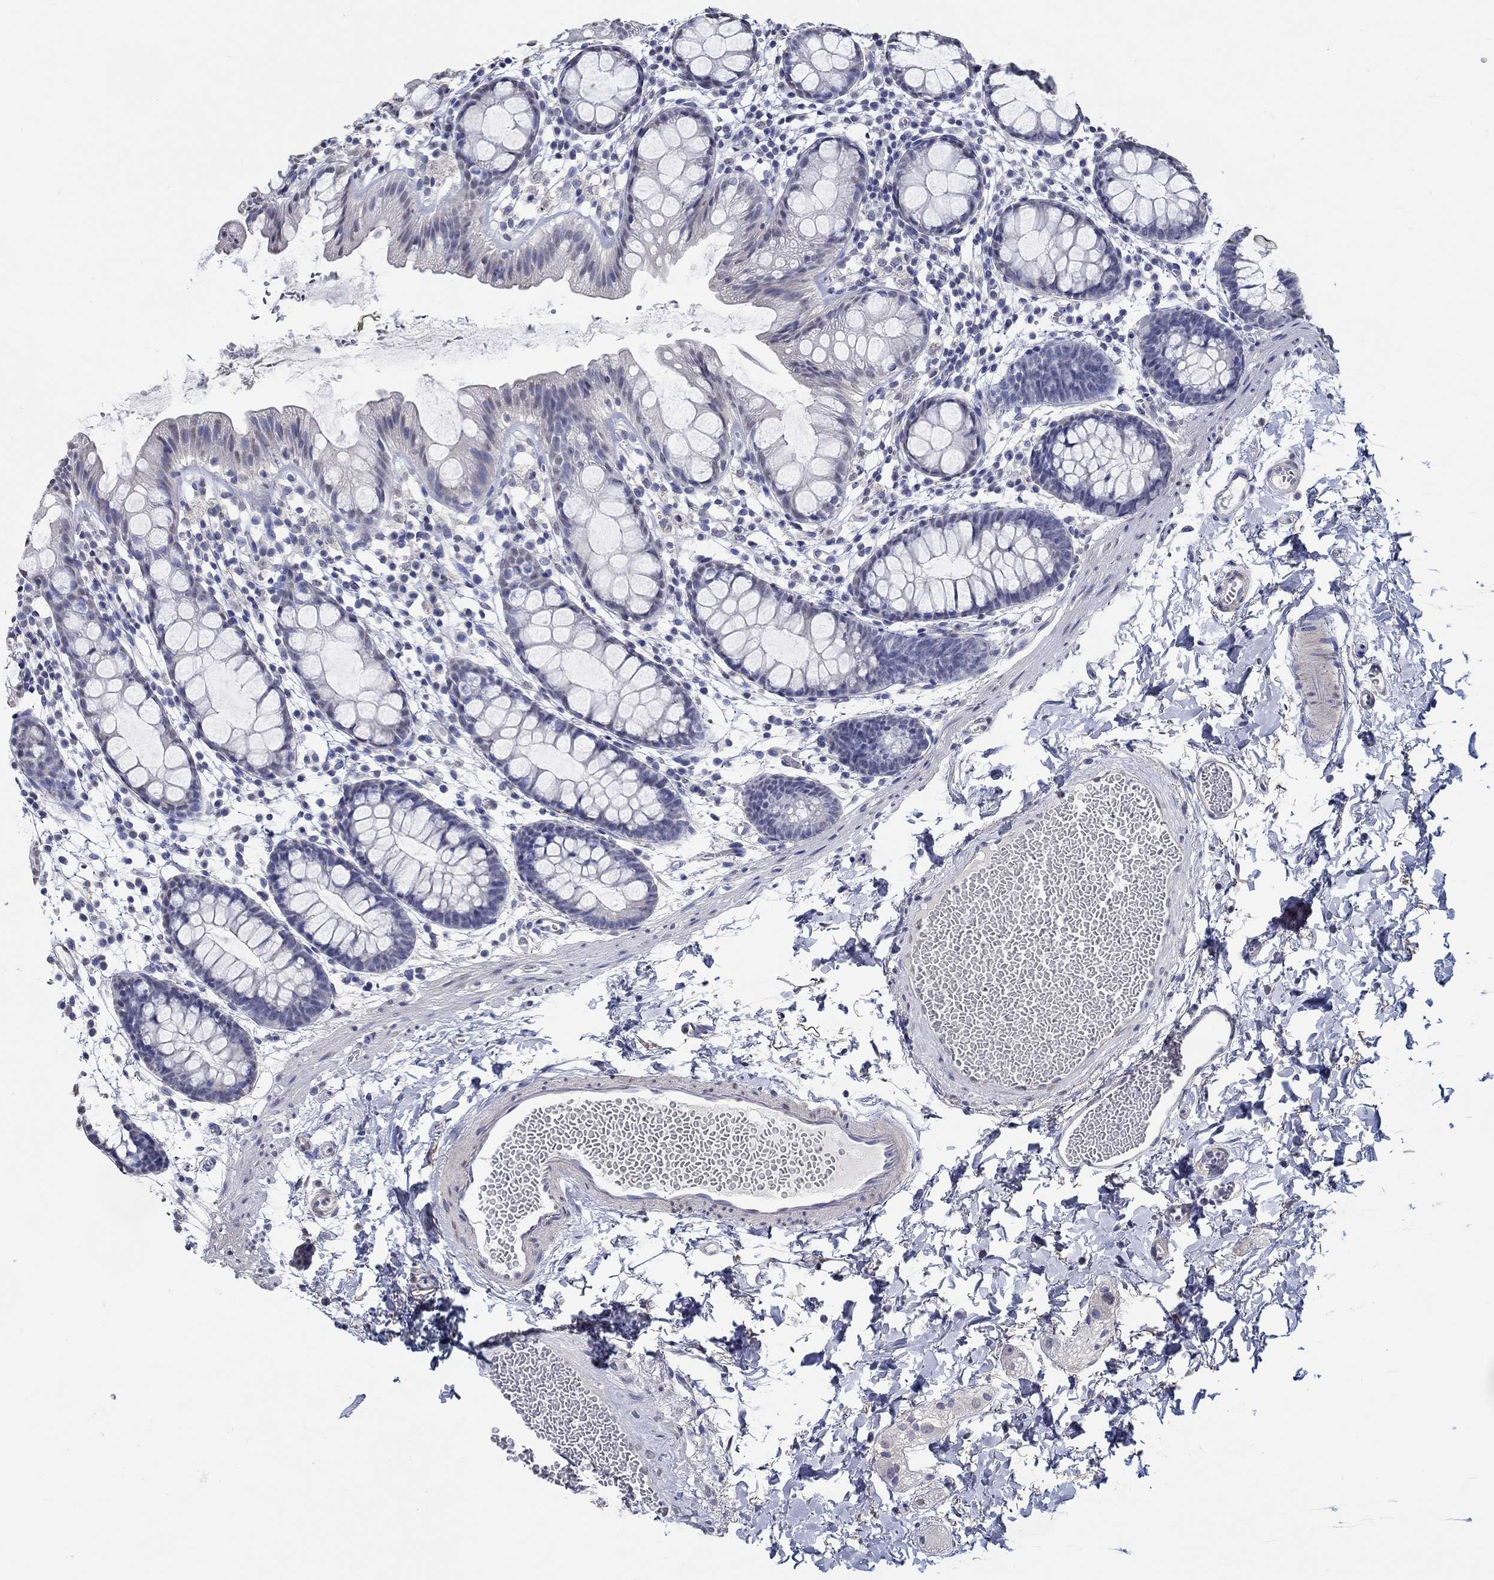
{"staining": {"intensity": "negative", "quantity": "none", "location": "none"}, "tissue": "rectum", "cell_type": "Glandular cells", "image_type": "normal", "snomed": [{"axis": "morphology", "description": "Normal tissue, NOS"}, {"axis": "topography", "description": "Rectum"}], "caption": "Immunohistochemistry of unremarkable human rectum shows no staining in glandular cells. (Brightfield microscopy of DAB immunohistochemistry (IHC) at high magnification).", "gene": "PDE1B", "patient": {"sex": "male", "age": 57}}